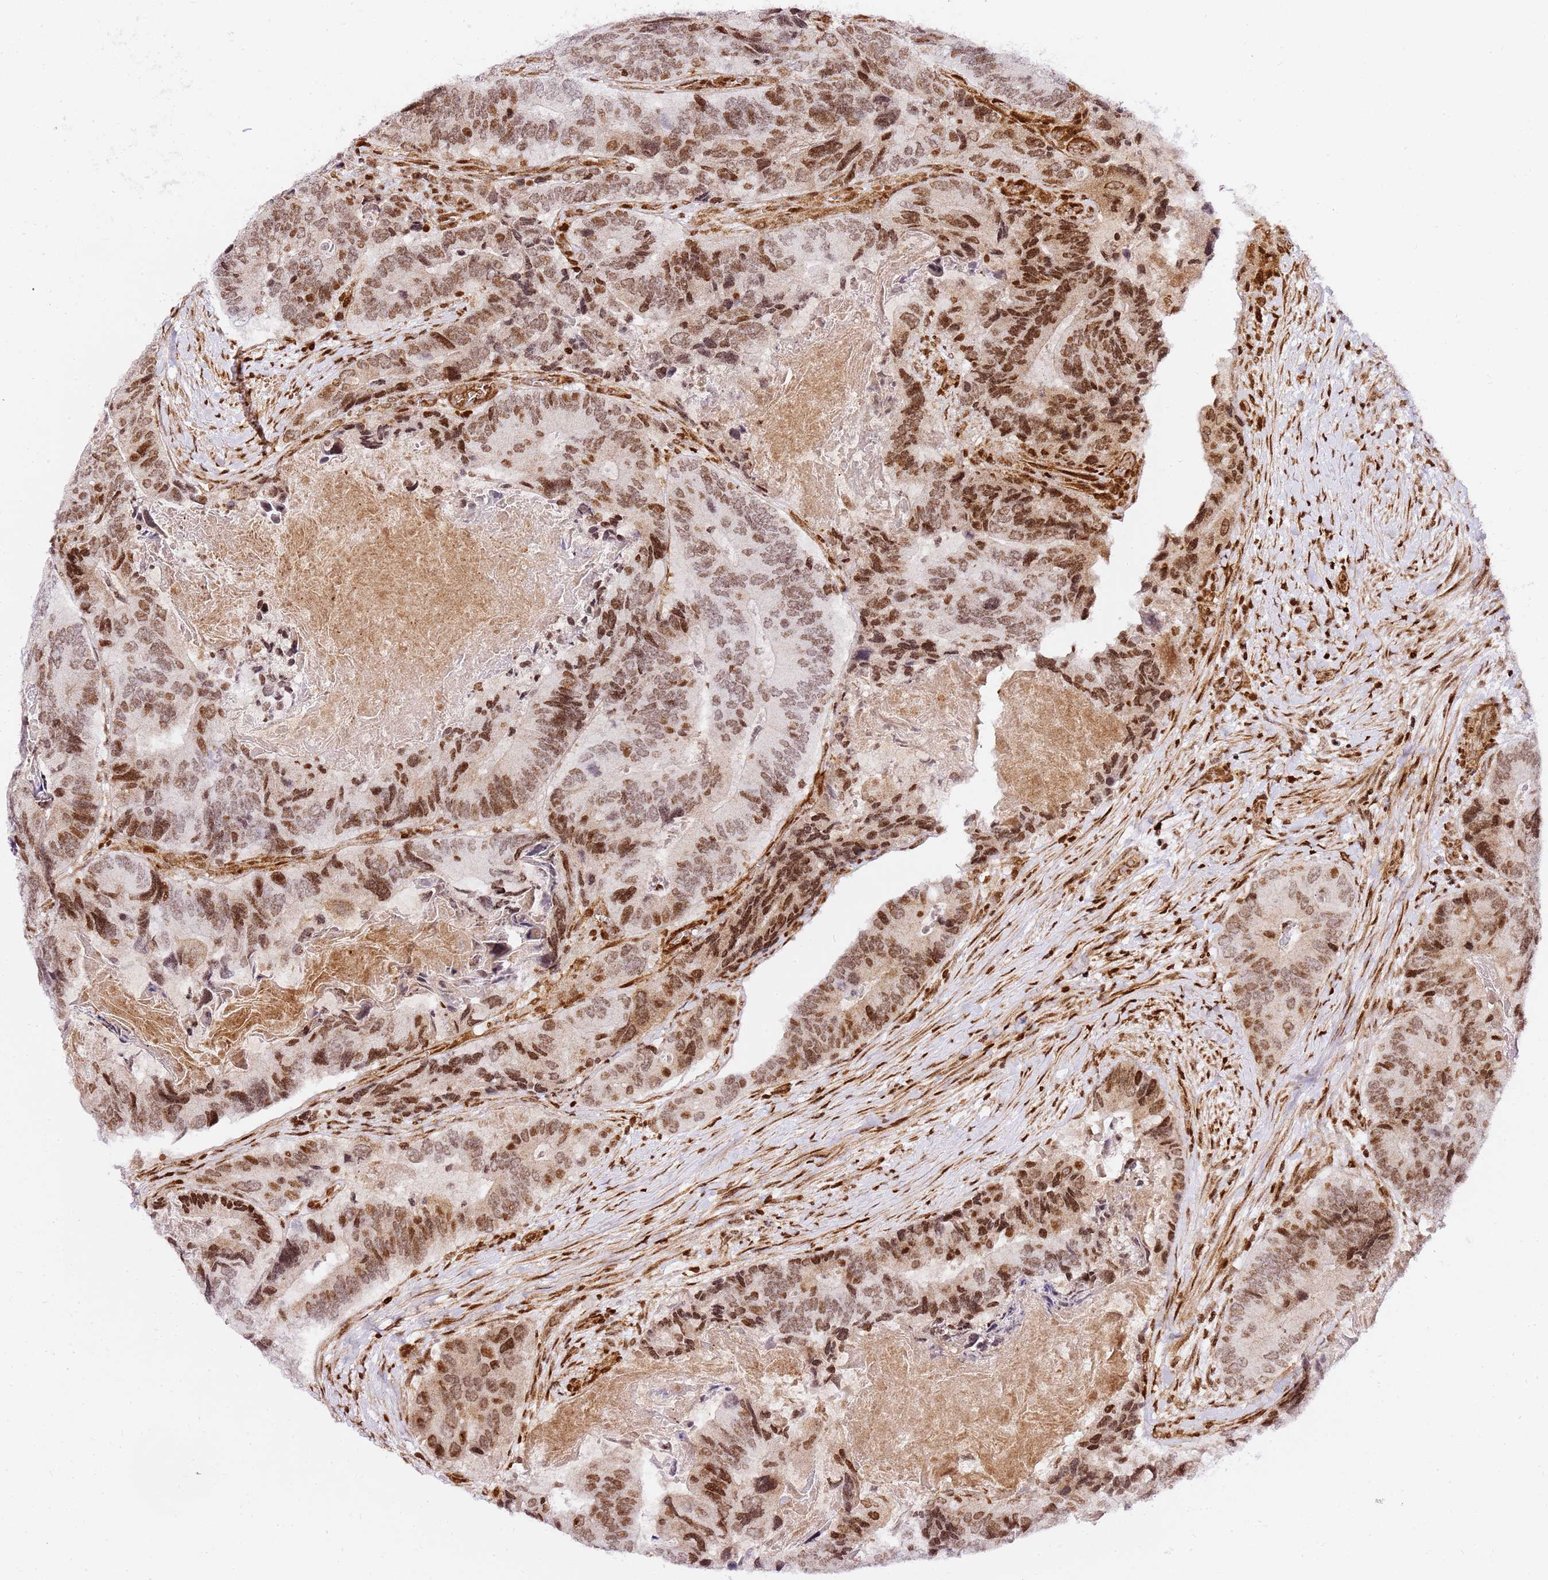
{"staining": {"intensity": "moderate", "quantity": ">75%", "location": "nuclear"}, "tissue": "colorectal cancer", "cell_type": "Tumor cells", "image_type": "cancer", "snomed": [{"axis": "morphology", "description": "Adenocarcinoma, NOS"}, {"axis": "topography", "description": "Colon"}], "caption": "Protein staining exhibits moderate nuclear positivity in approximately >75% of tumor cells in adenocarcinoma (colorectal).", "gene": "GBP2", "patient": {"sex": "male", "age": 84}}